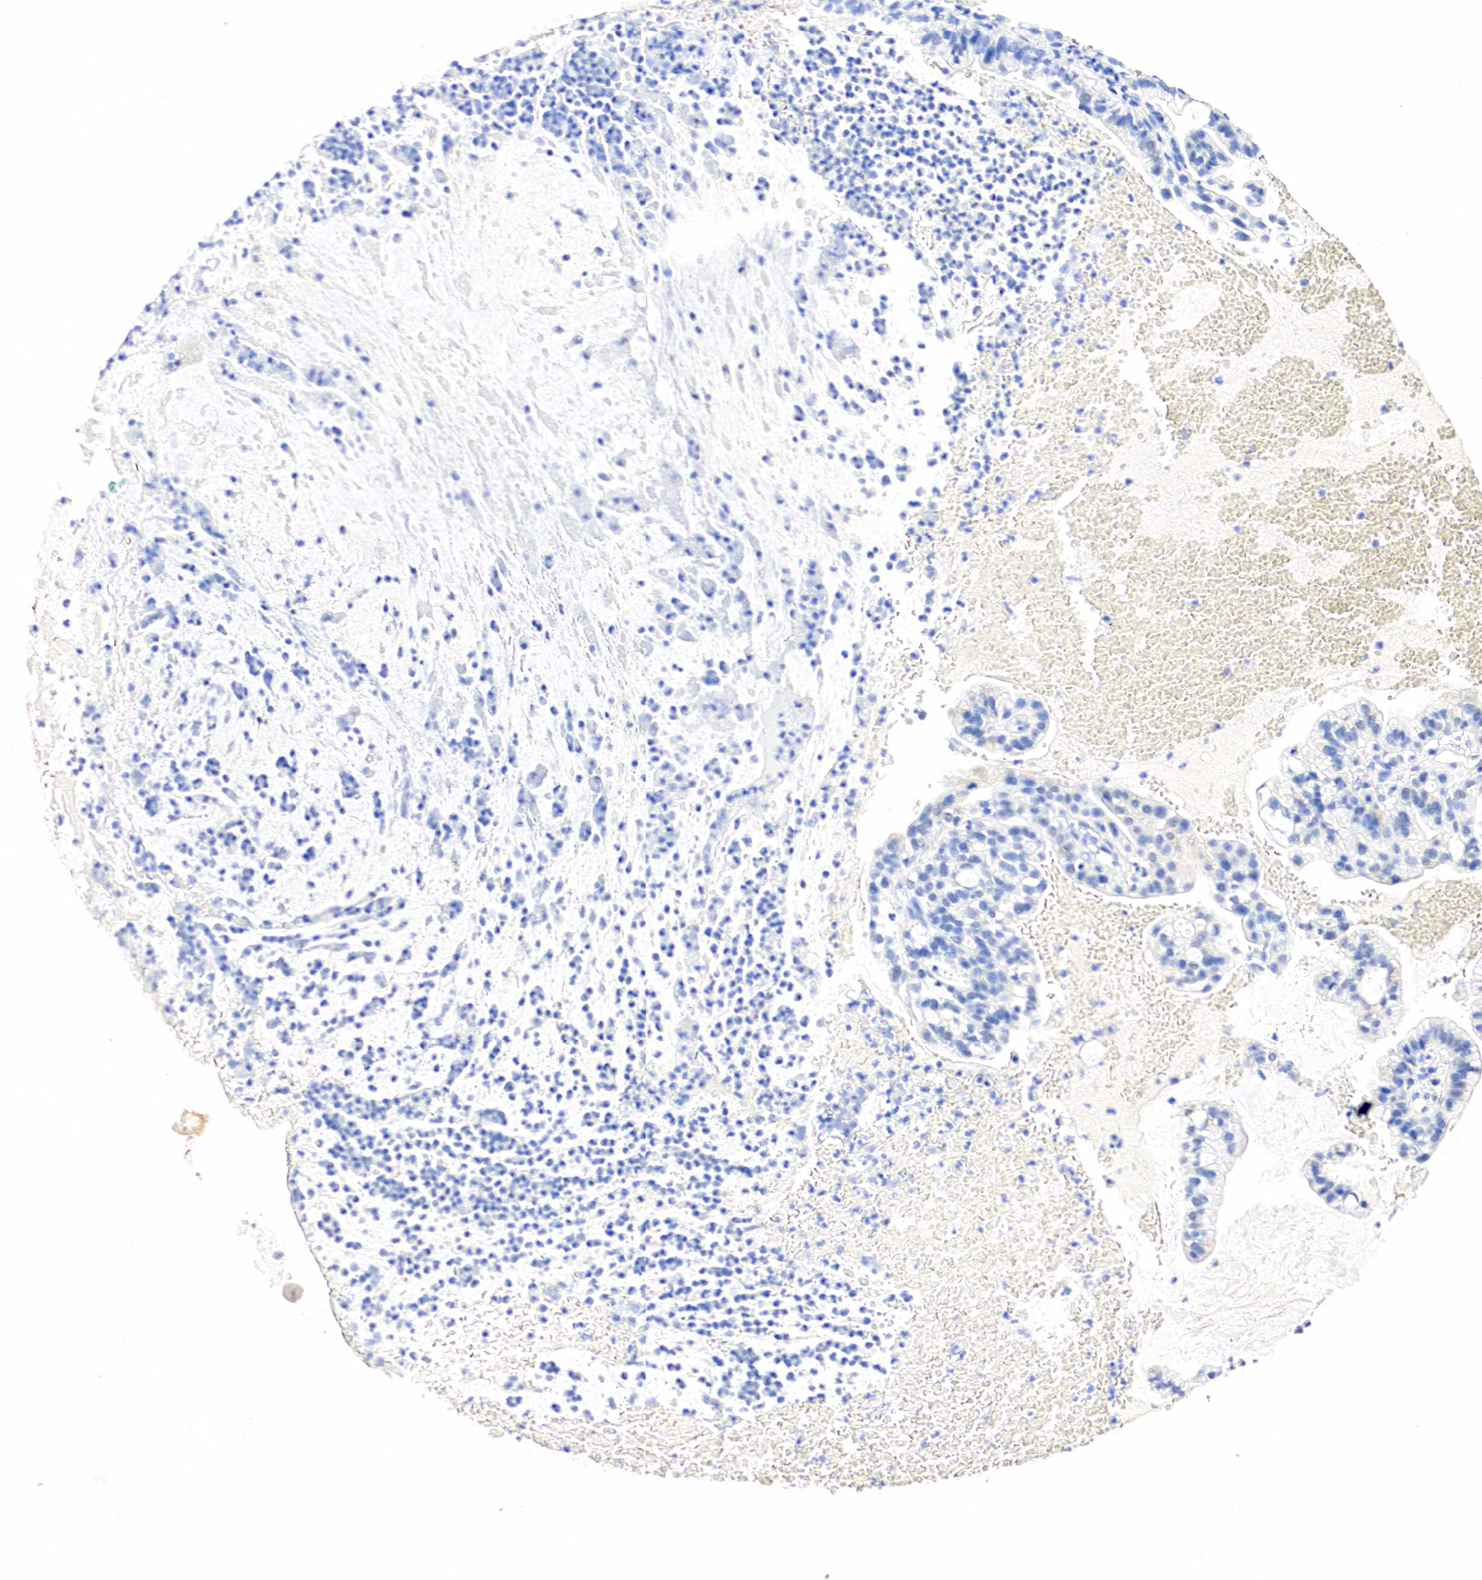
{"staining": {"intensity": "negative", "quantity": "none", "location": "none"}, "tissue": "cervical cancer", "cell_type": "Tumor cells", "image_type": "cancer", "snomed": [{"axis": "morphology", "description": "Adenocarcinoma, NOS"}, {"axis": "topography", "description": "Cervix"}], "caption": "Tumor cells show no significant protein positivity in cervical cancer.", "gene": "SST", "patient": {"sex": "female", "age": 41}}